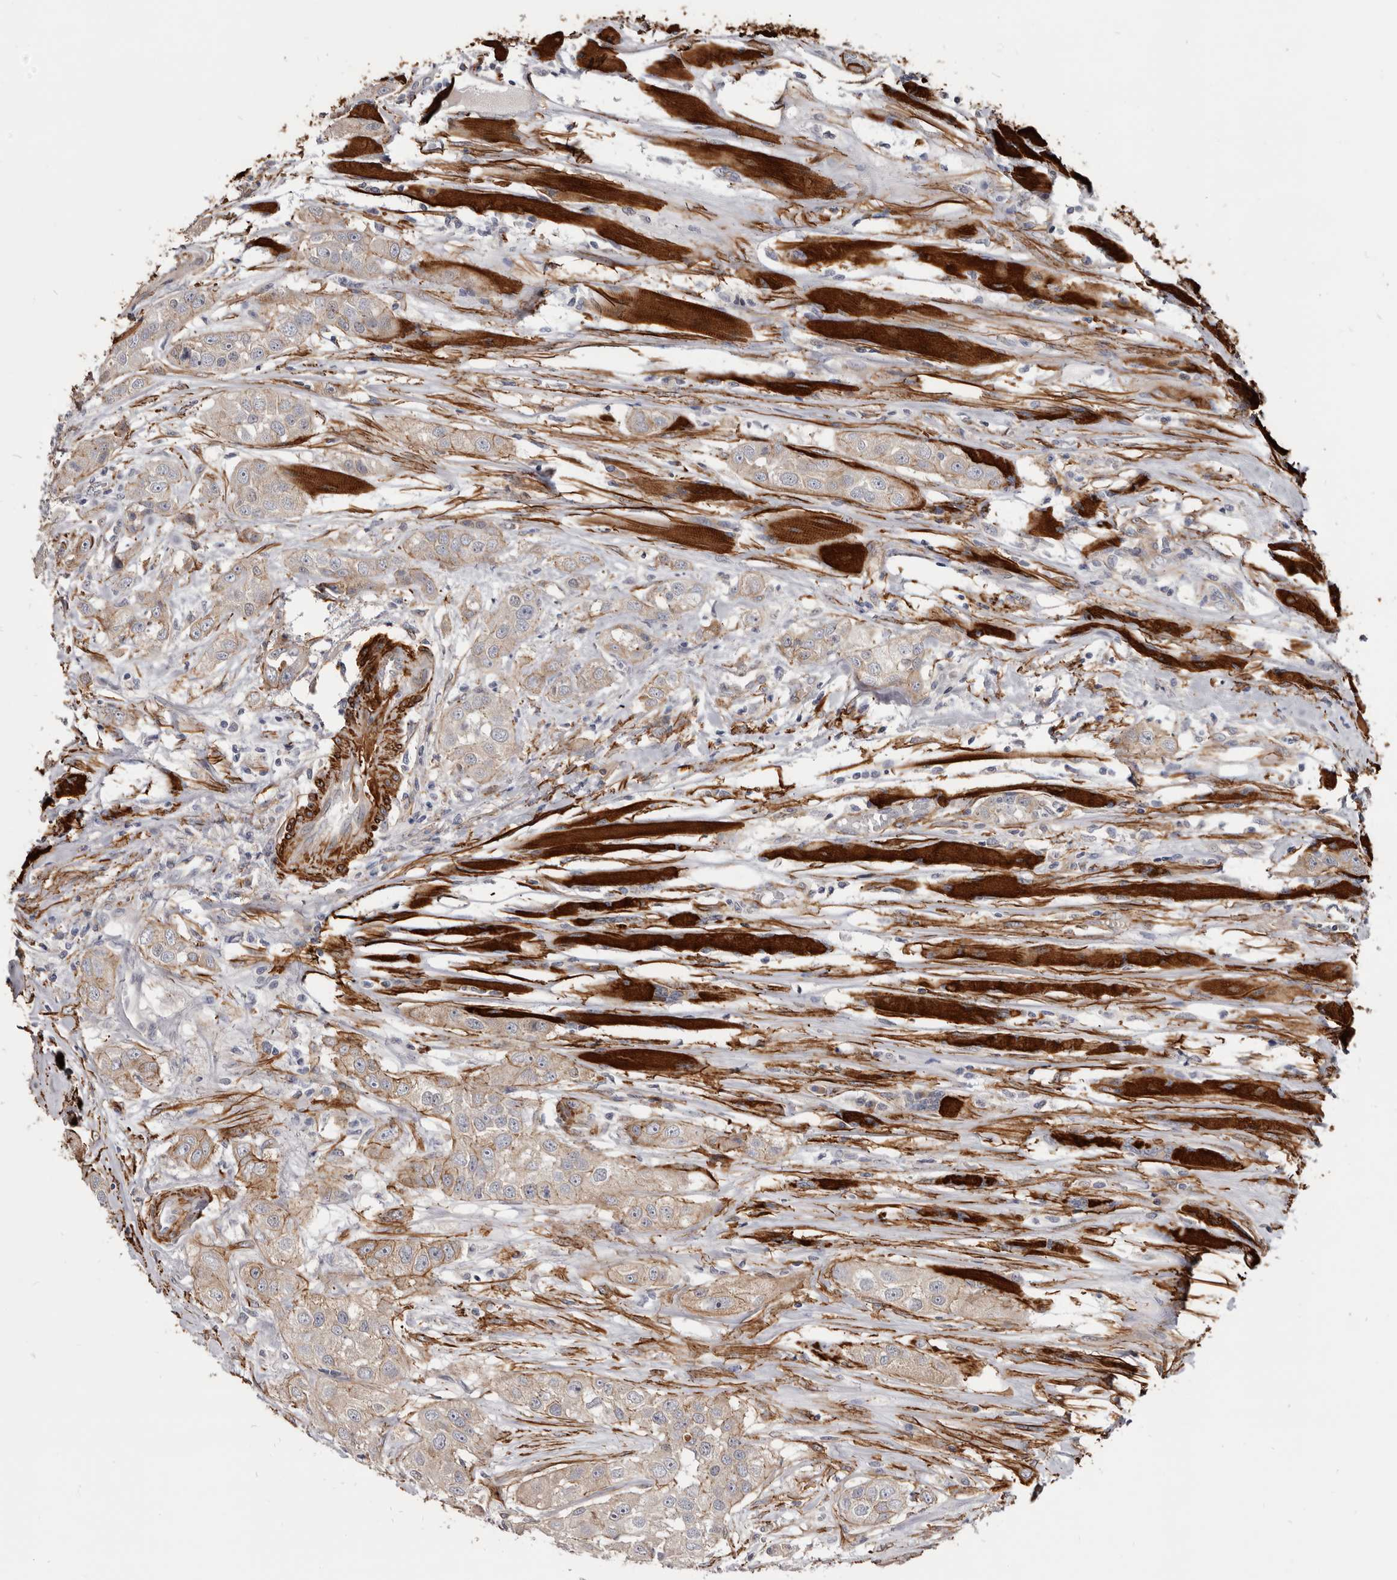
{"staining": {"intensity": "weak", "quantity": "25%-75%", "location": "cytoplasmic/membranous"}, "tissue": "head and neck cancer", "cell_type": "Tumor cells", "image_type": "cancer", "snomed": [{"axis": "morphology", "description": "Normal tissue, NOS"}, {"axis": "morphology", "description": "Squamous cell carcinoma, NOS"}, {"axis": "topography", "description": "Skeletal muscle"}, {"axis": "topography", "description": "Head-Neck"}], "caption": "Protein analysis of squamous cell carcinoma (head and neck) tissue shows weak cytoplasmic/membranous positivity in approximately 25%-75% of tumor cells.", "gene": "CGN", "patient": {"sex": "male", "age": 51}}